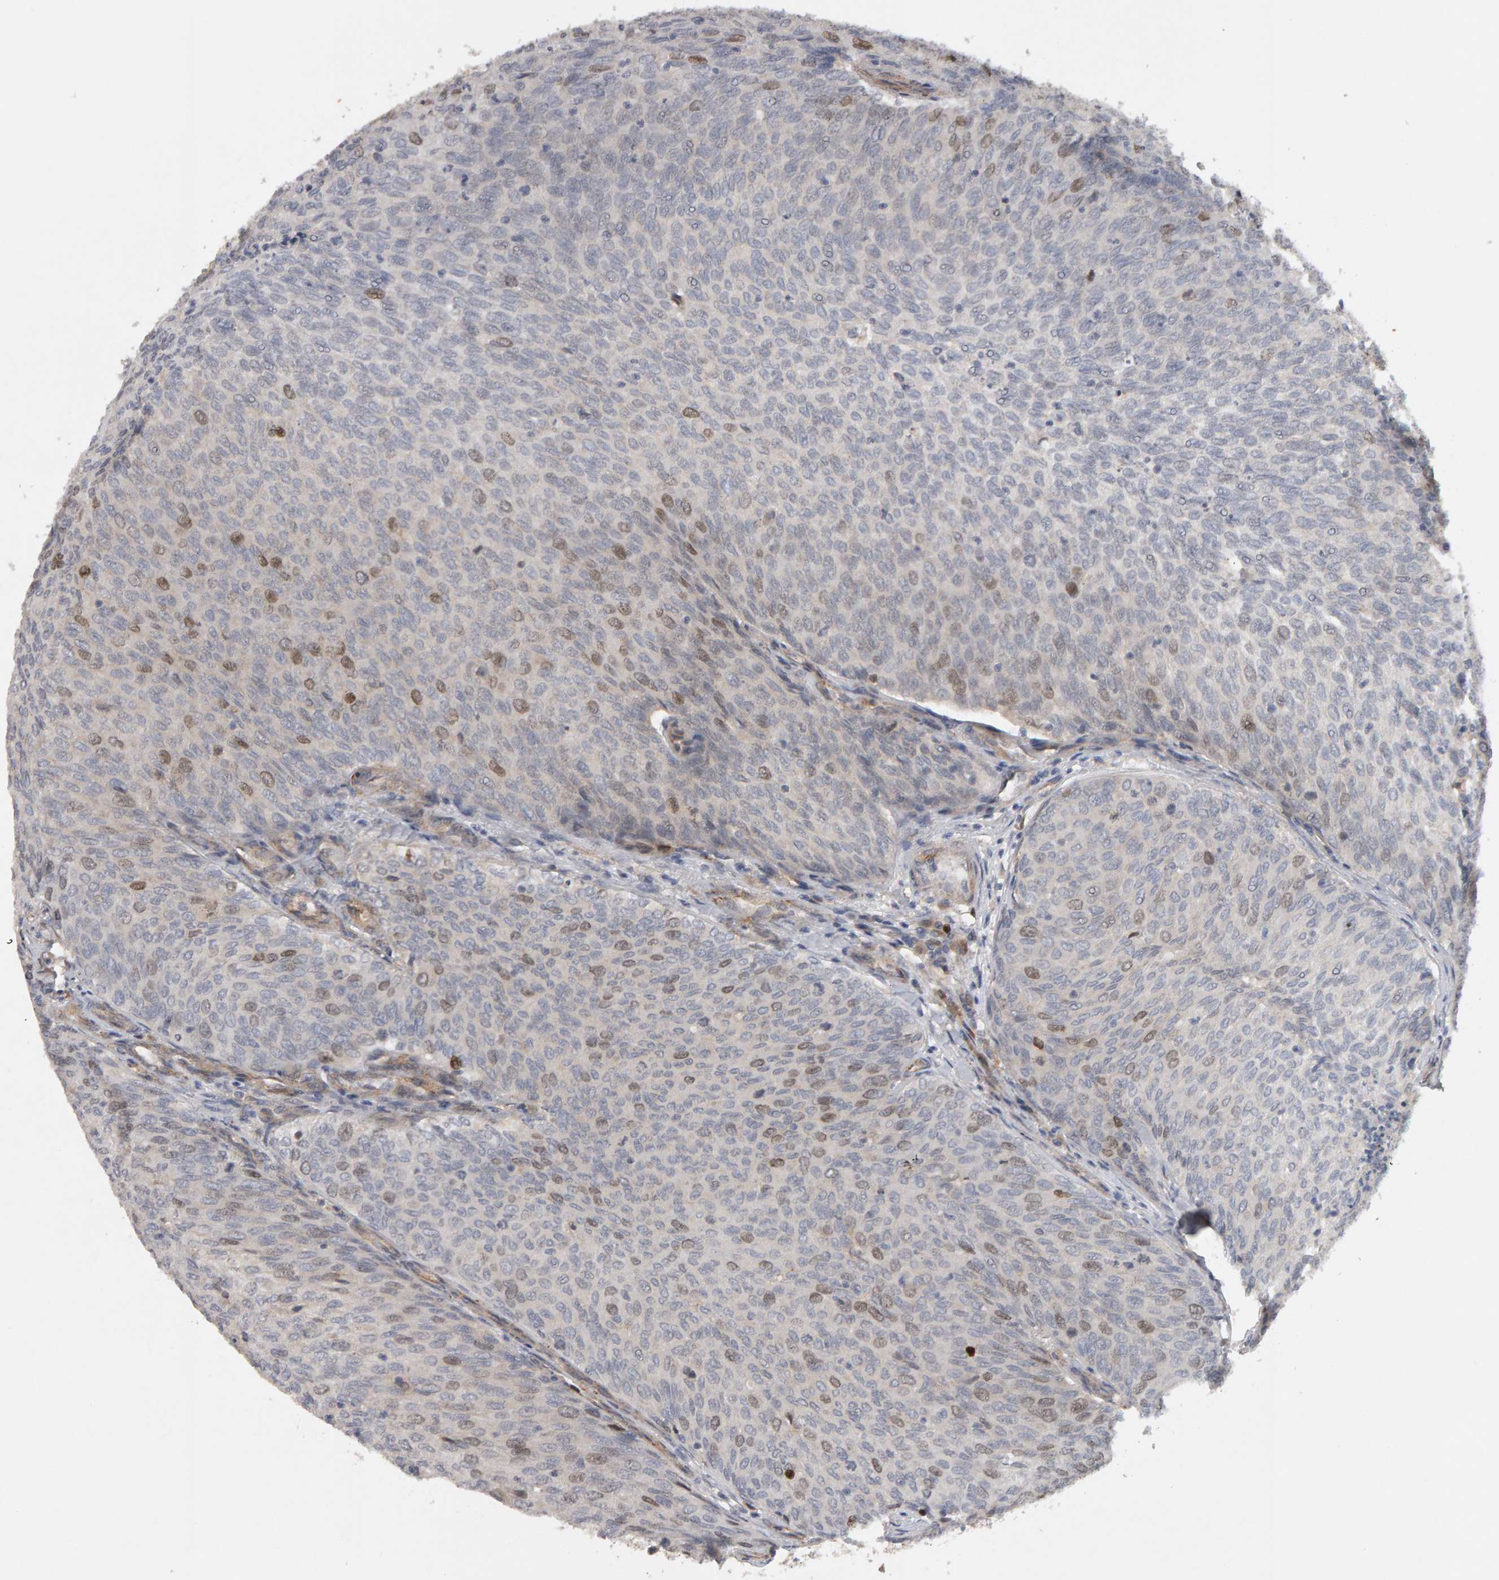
{"staining": {"intensity": "moderate", "quantity": "<25%", "location": "nuclear"}, "tissue": "urothelial cancer", "cell_type": "Tumor cells", "image_type": "cancer", "snomed": [{"axis": "morphology", "description": "Urothelial carcinoma, Low grade"}, {"axis": "topography", "description": "Urinary bladder"}], "caption": "Immunohistochemical staining of urothelial carcinoma (low-grade) displays low levels of moderate nuclear positivity in about <25% of tumor cells. Nuclei are stained in blue.", "gene": "CDCA5", "patient": {"sex": "female", "age": 79}}